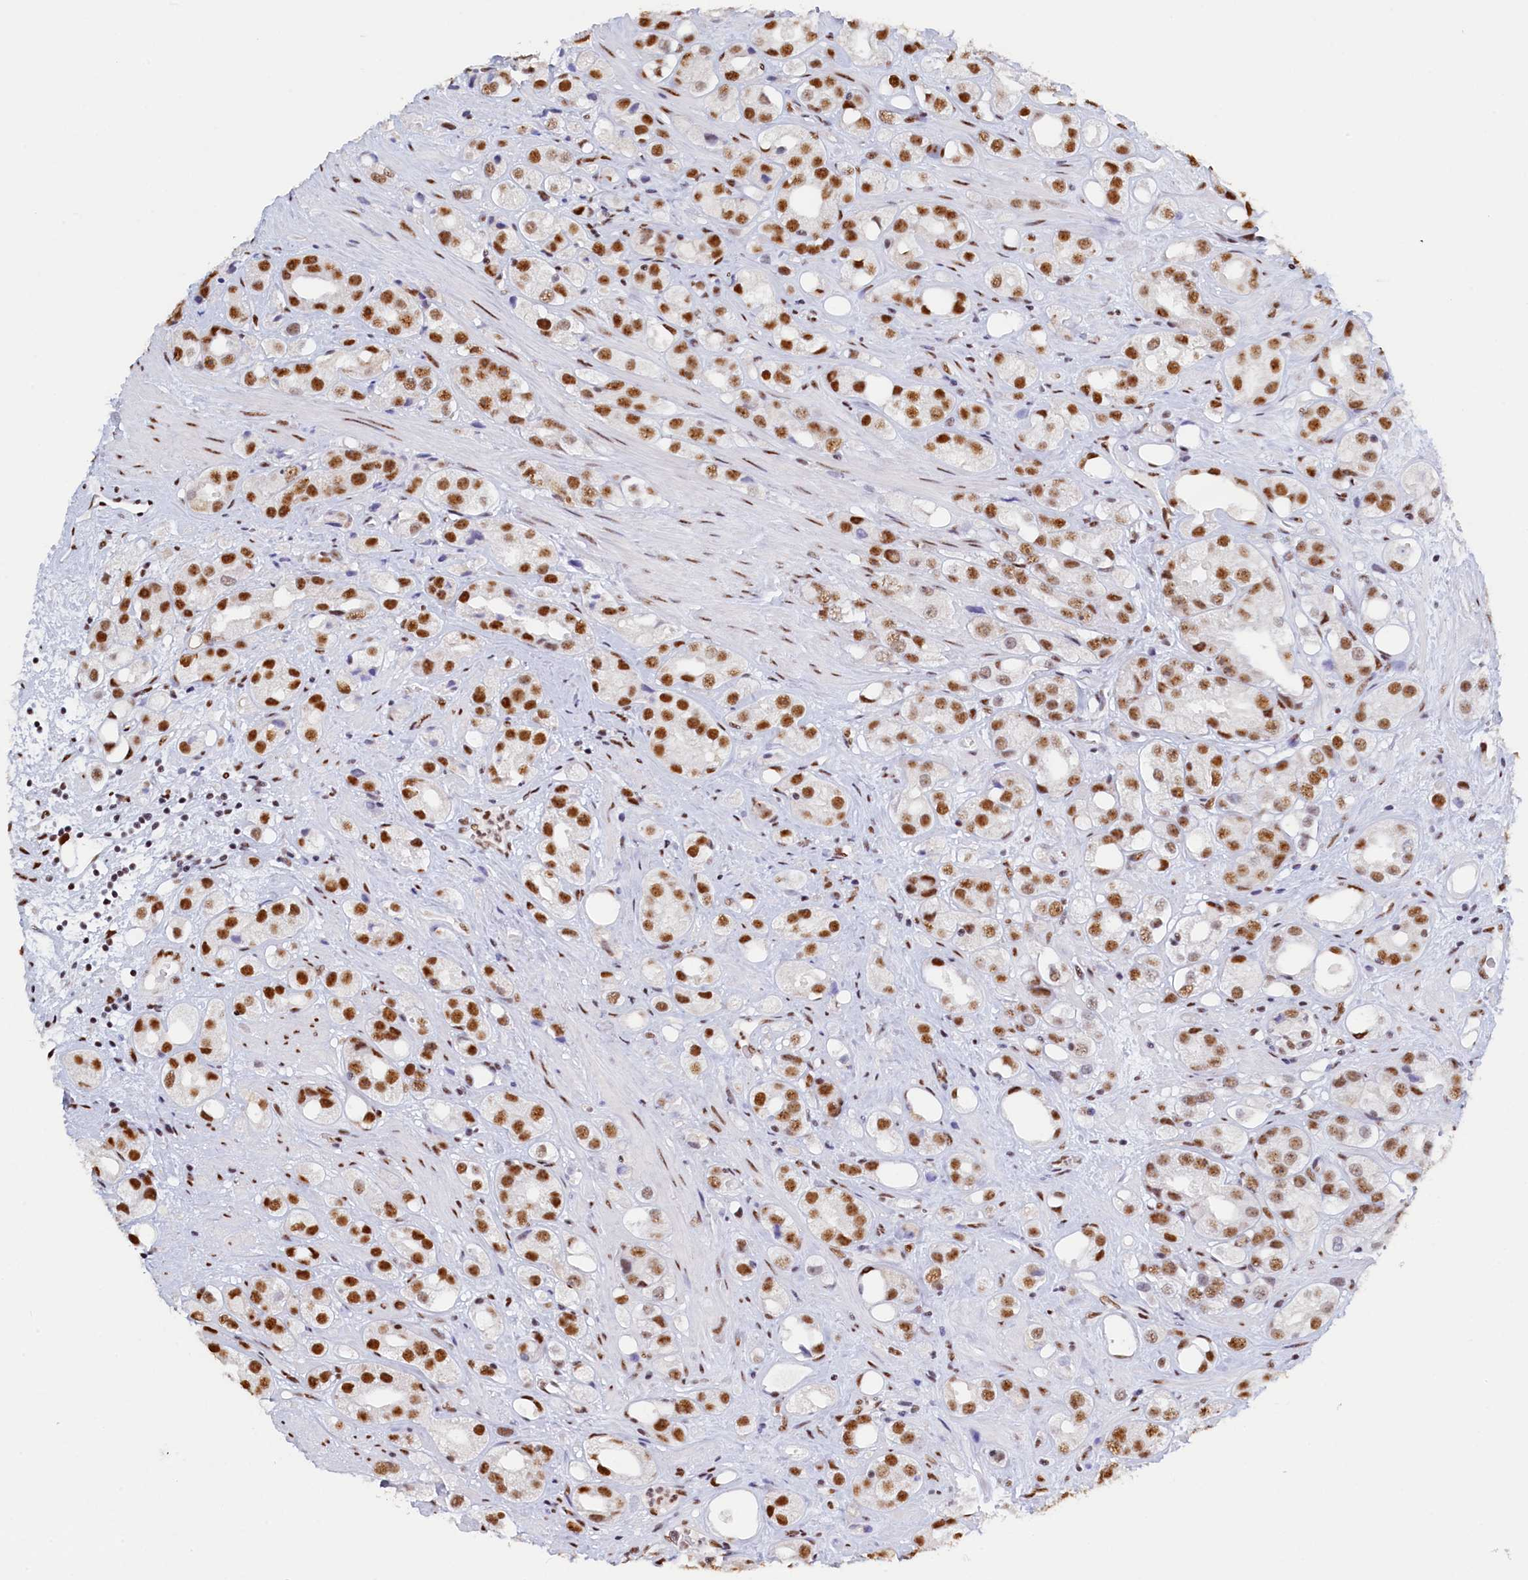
{"staining": {"intensity": "strong", "quantity": "25%-75%", "location": "nuclear"}, "tissue": "prostate cancer", "cell_type": "Tumor cells", "image_type": "cancer", "snomed": [{"axis": "morphology", "description": "Adenocarcinoma, NOS"}, {"axis": "topography", "description": "Prostate"}], "caption": "A brown stain shows strong nuclear expression of a protein in prostate cancer tumor cells. (DAB = brown stain, brightfield microscopy at high magnification).", "gene": "MOSPD3", "patient": {"sex": "male", "age": 79}}